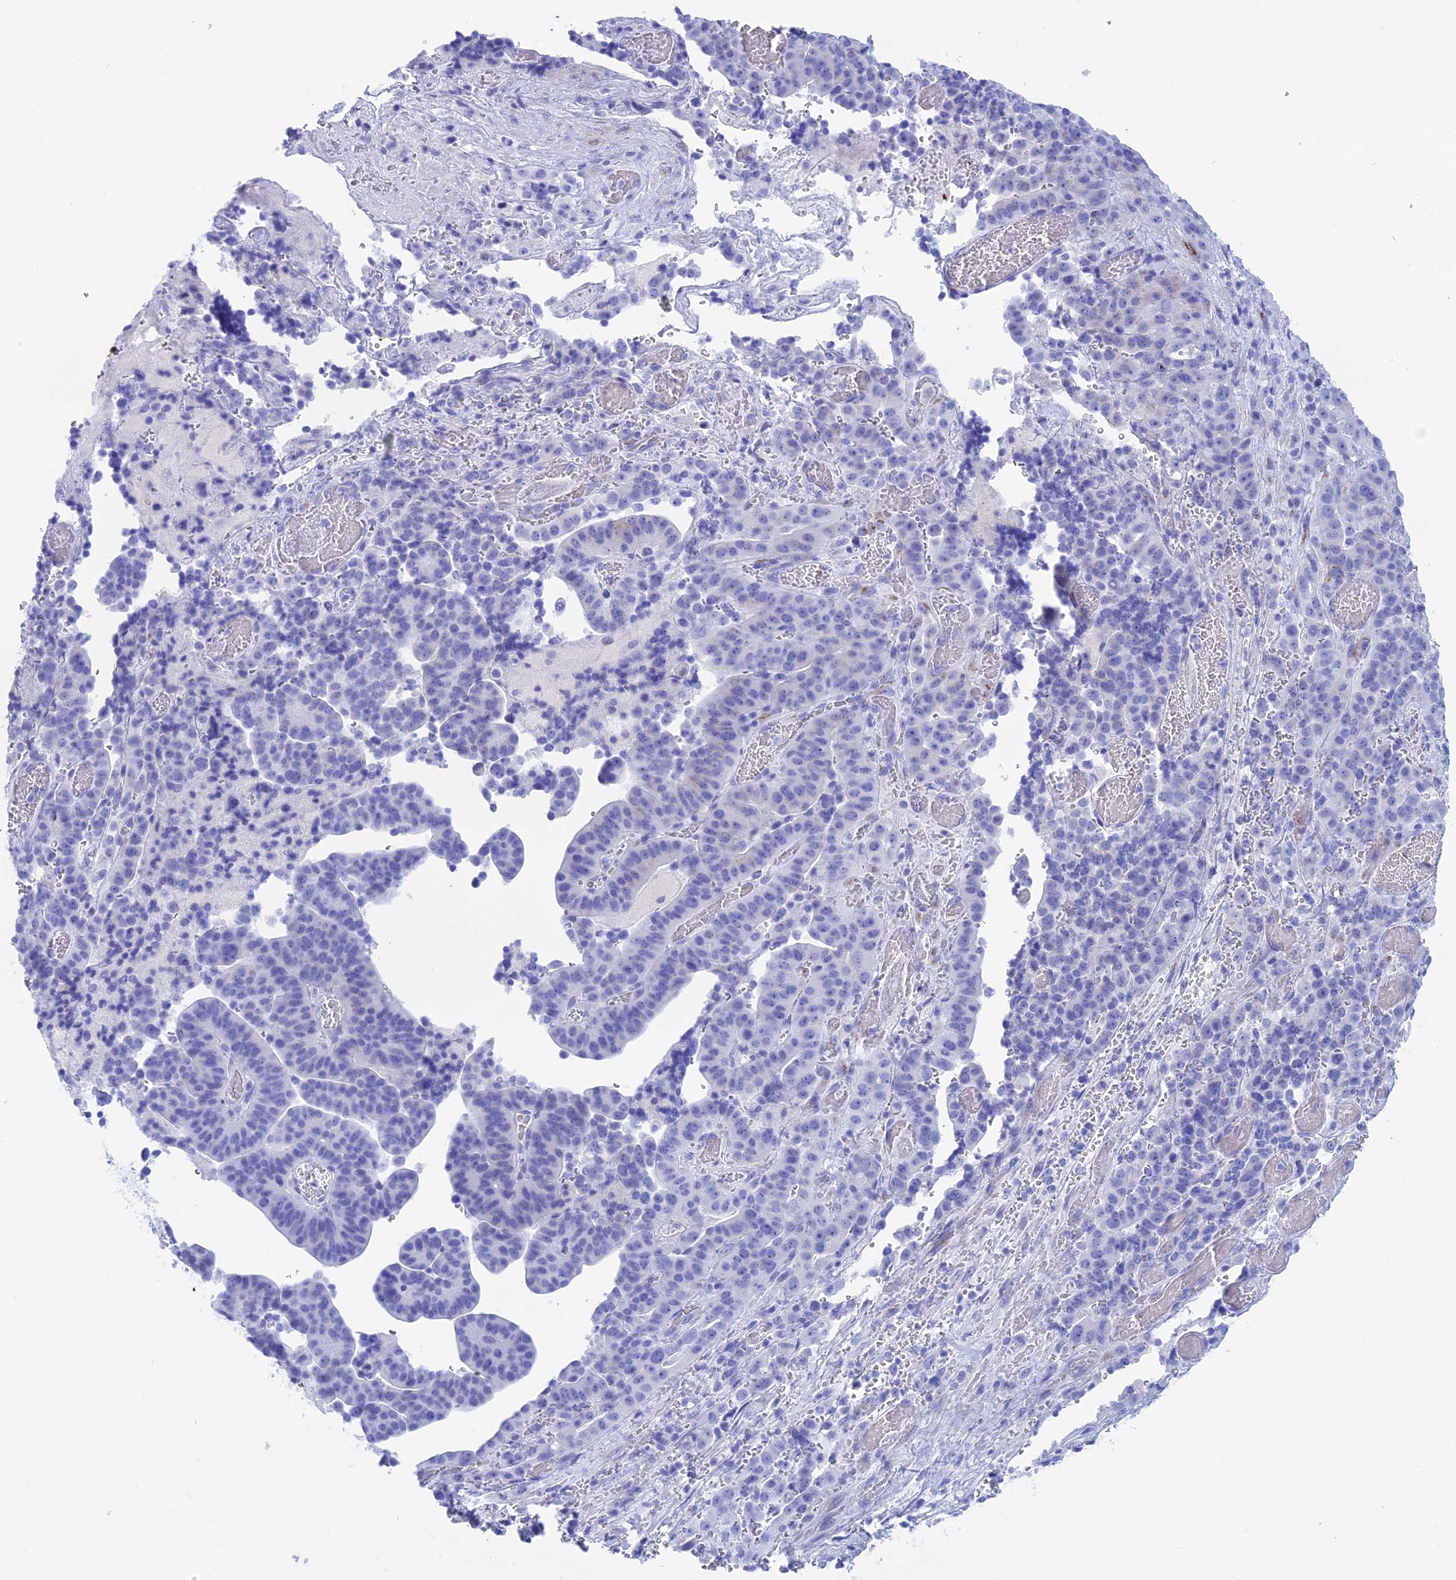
{"staining": {"intensity": "negative", "quantity": "none", "location": "none"}, "tissue": "stomach cancer", "cell_type": "Tumor cells", "image_type": "cancer", "snomed": [{"axis": "morphology", "description": "Adenocarcinoma, NOS"}, {"axis": "topography", "description": "Stomach"}], "caption": "Human stomach adenocarcinoma stained for a protein using immunohistochemistry reveals no positivity in tumor cells.", "gene": "ERICH4", "patient": {"sex": "male", "age": 48}}